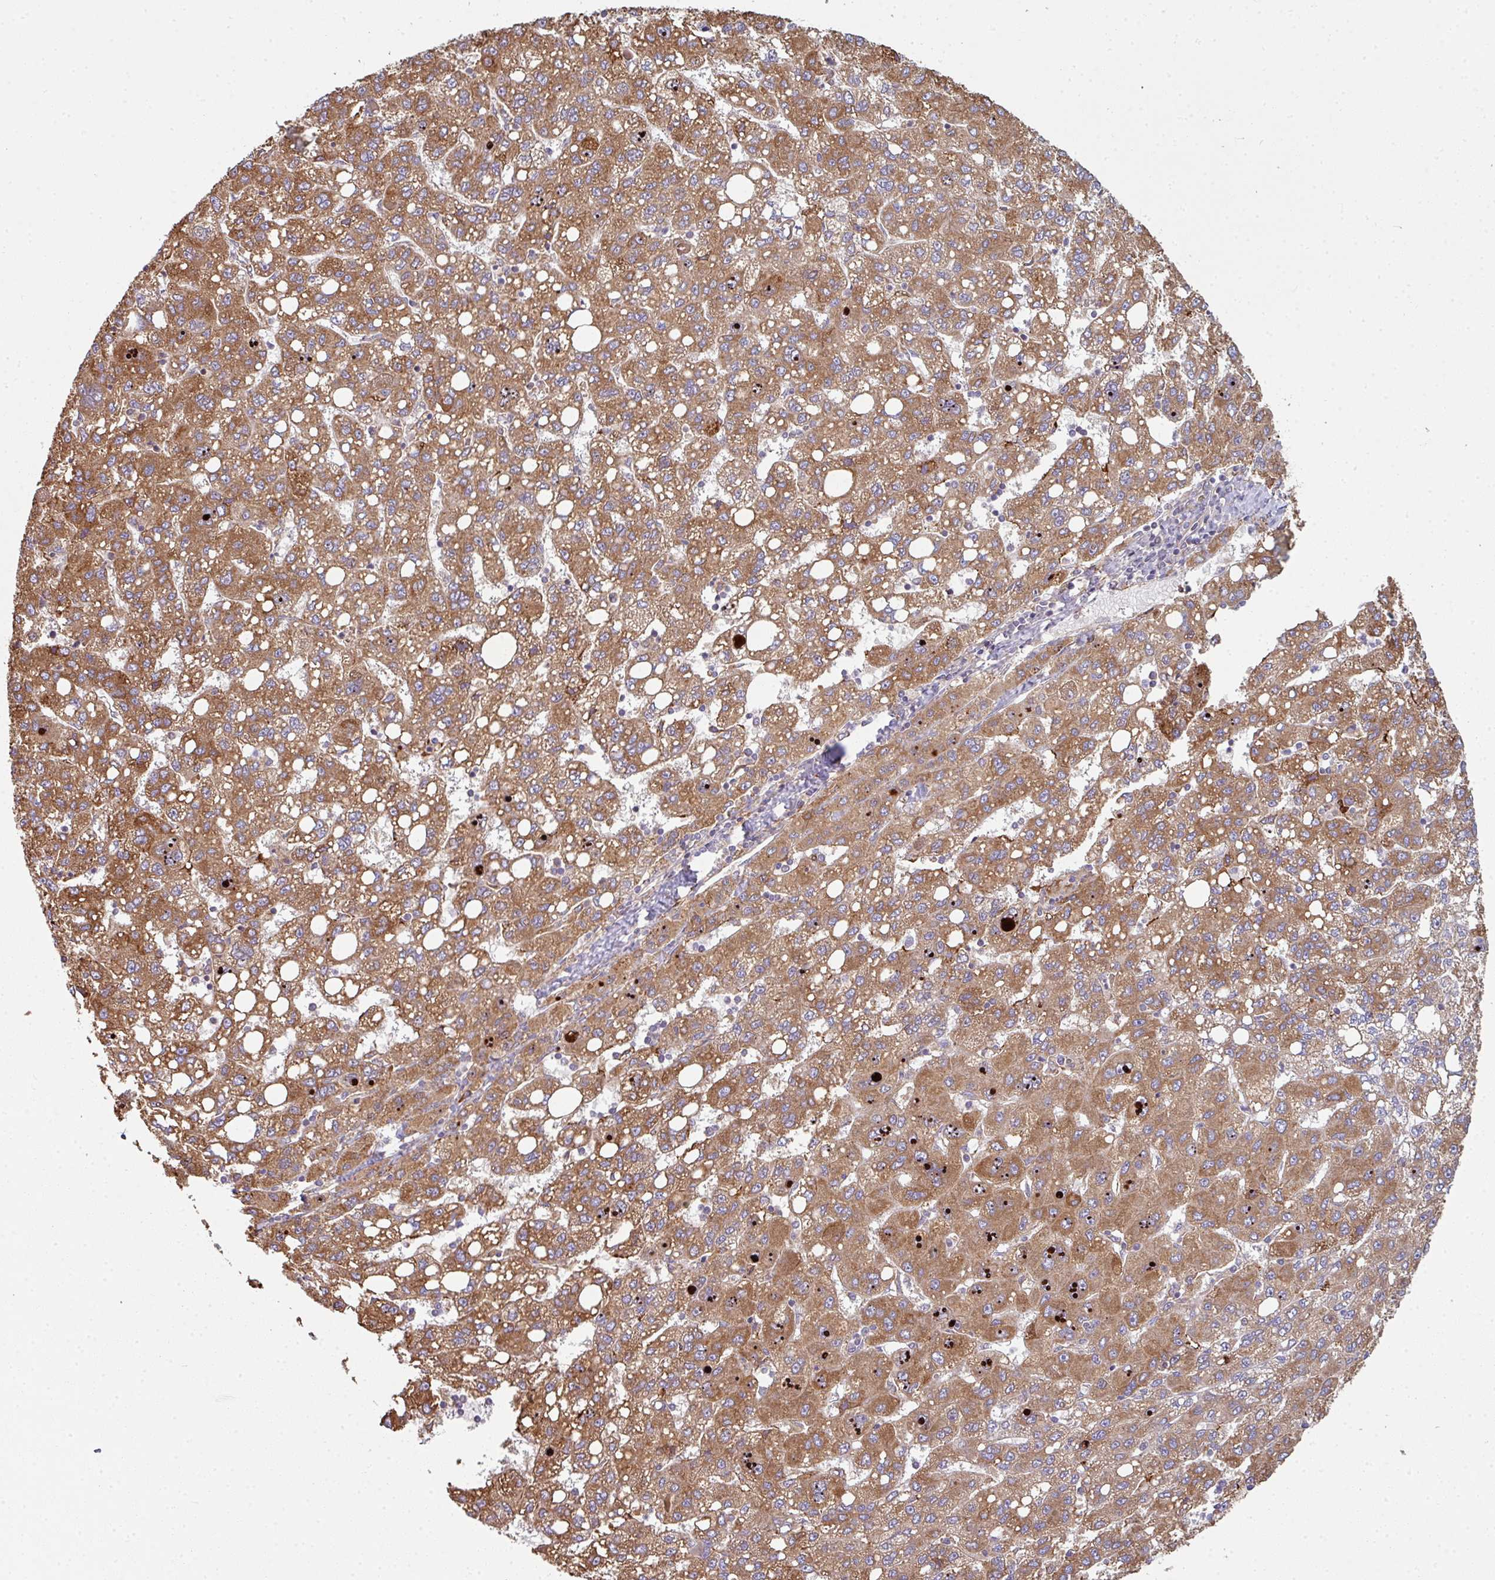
{"staining": {"intensity": "moderate", "quantity": ">75%", "location": "cytoplasmic/membranous"}, "tissue": "liver cancer", "cell_type": "Tumor cells", "image_type": "cancer", "snomed": [{"axis": "morphology", "description": "Carcinoma, Hepatocellular, NOS"}, {"axis": "topography", "description": "Liver"}], "caption": "Immunohistochemistry (IHC) image of hepatocellular carcinoma (liver) stained for a protein (brown), which displays medium levels of moderate cytoplasmic/membranous staining in about >75% of tumor cells.", "gene": "FAT4", "patient": {"sex": "female", "age": 82}}